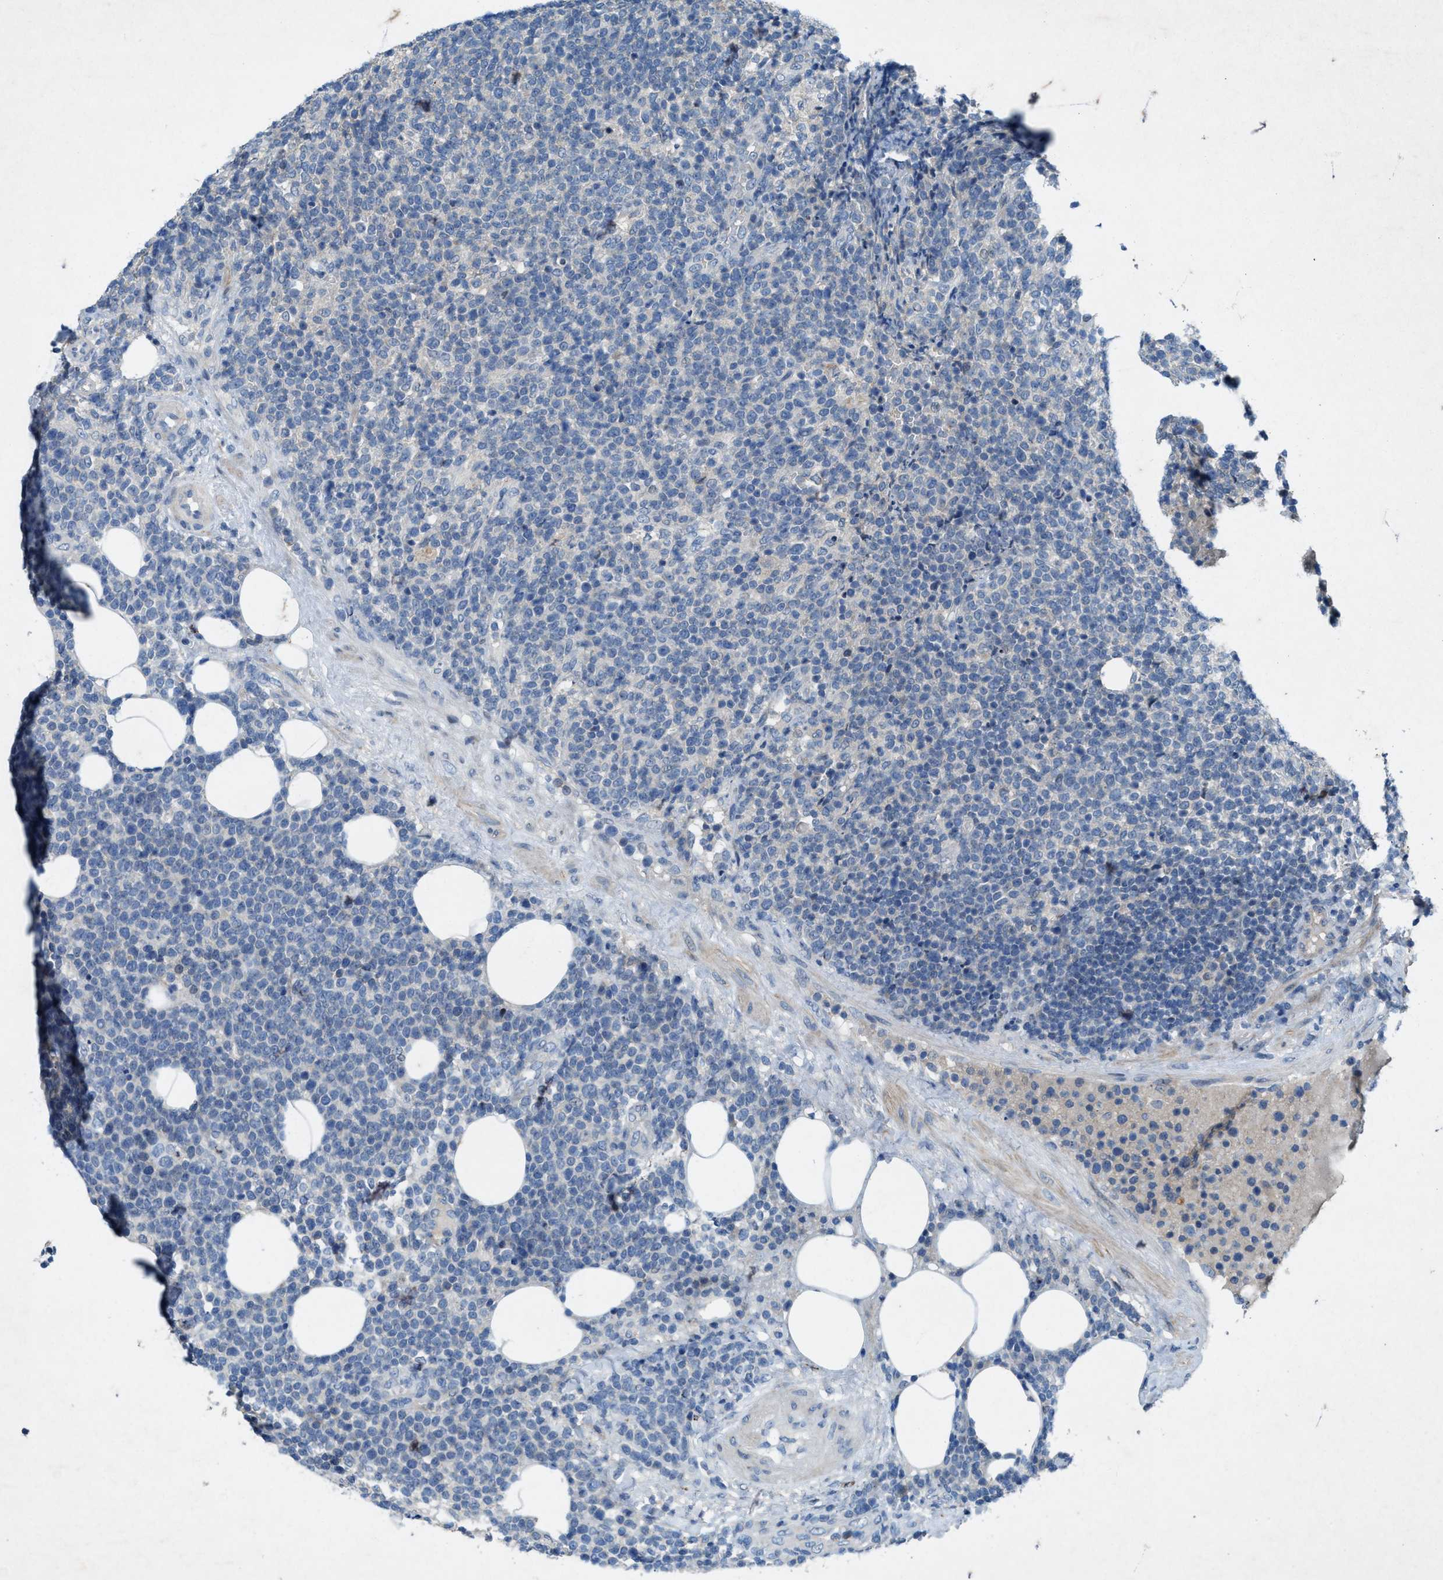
{"staining": {"intensity": "negative", "quantity": "none", "location": "none"}, "tissue": "lymphoma", "cell_type": "Tumor cells", "image_type": "cancer", "snomed": [{"axis": "morphology", "description": "Malignant lymphoma, non-Hodgkin's type, High grade"}, {"axis": "topography", "description": "Lymph node"}], "caption": "Immunohistochemistry (IHC) of human lymphoma displays no expression in tumor cells. Nuclei are stained in blue.", "gene": "URGCP", "patient": {"sex": "male", "age": 61}}